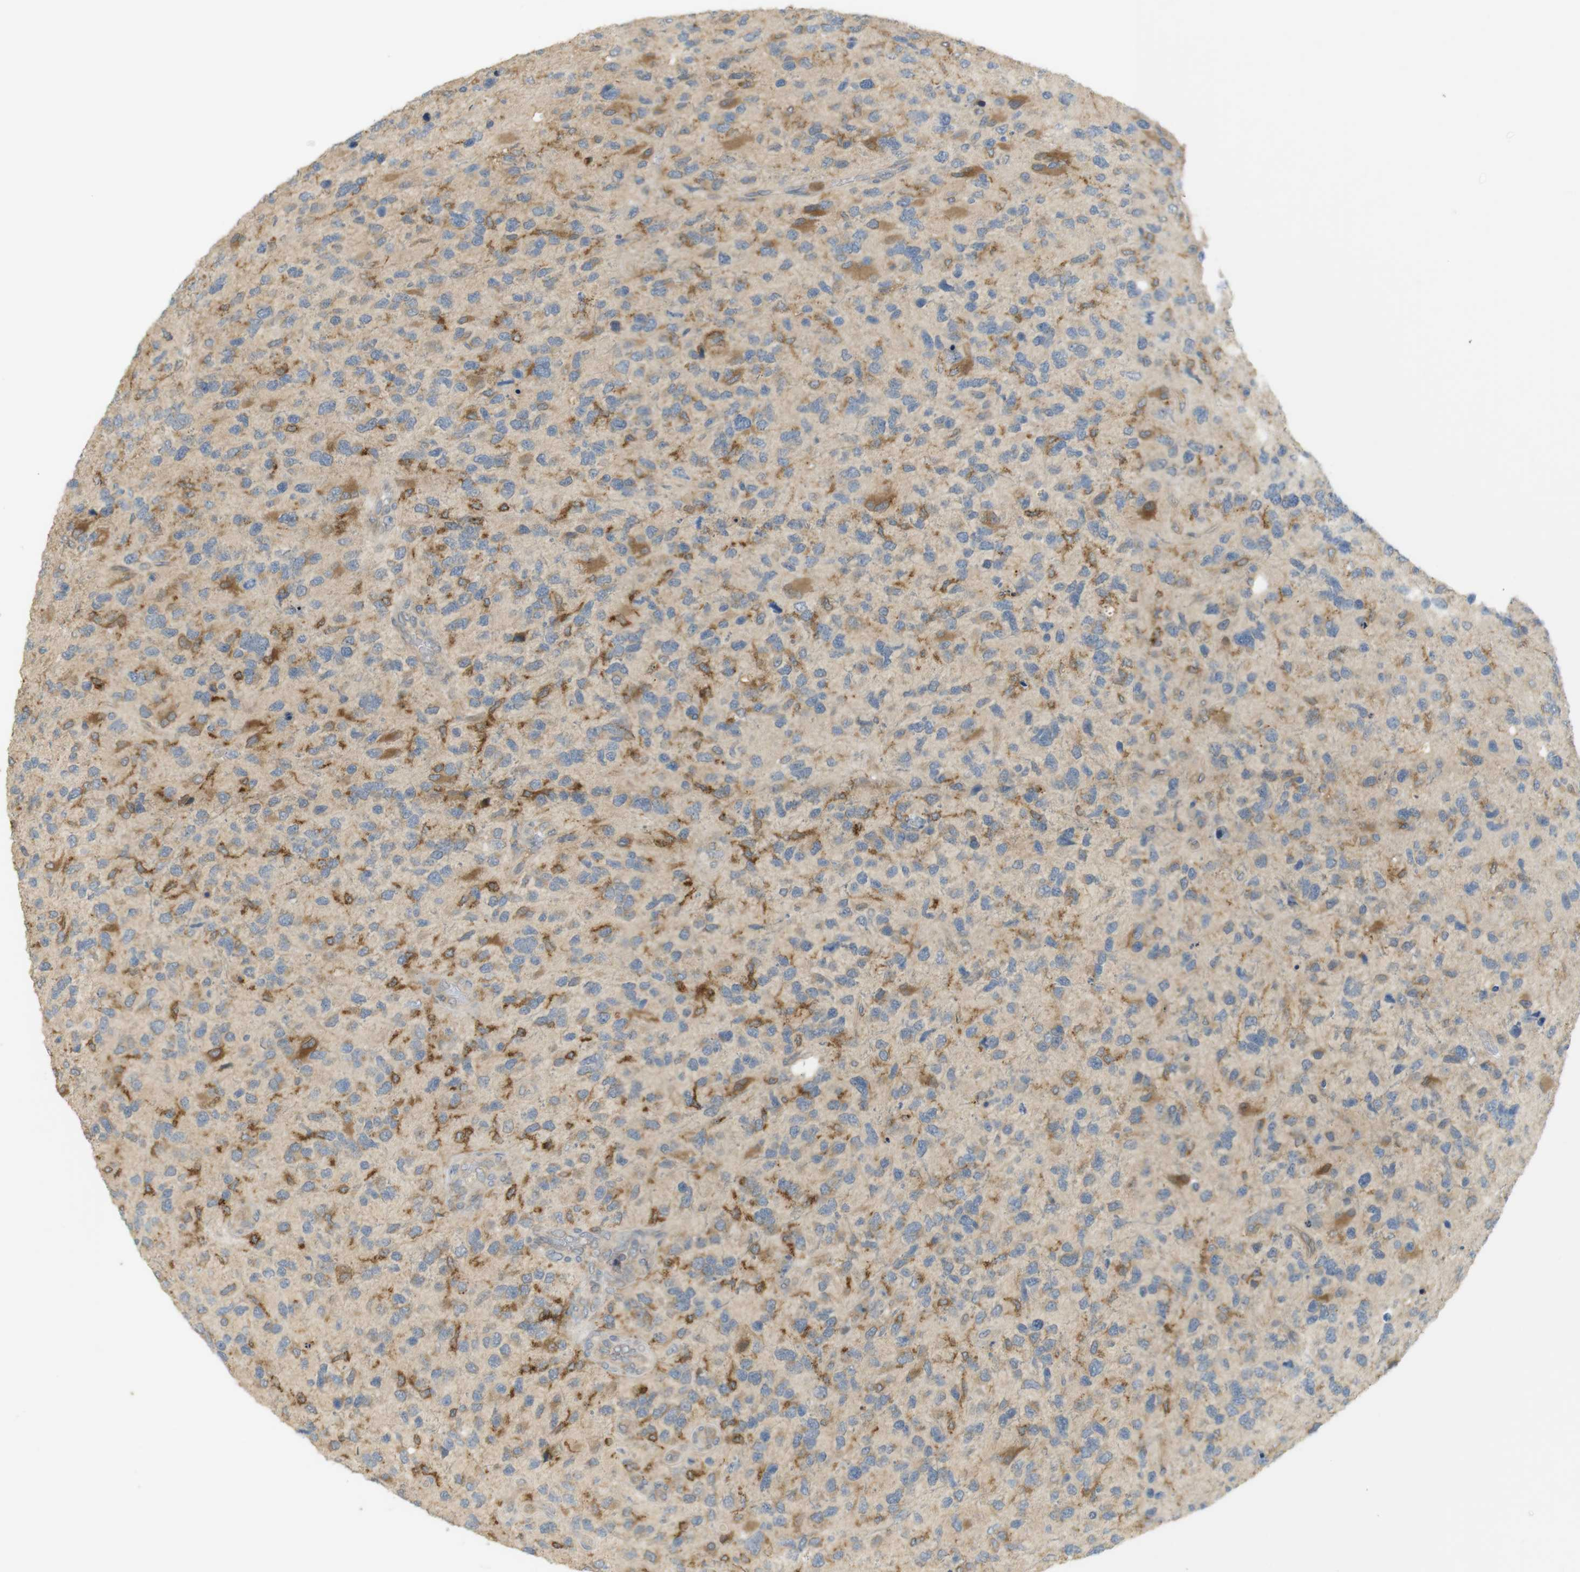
{"staining": {"intensity": "moderate", "quantity": "25%-75%", "location": "cytoplasmic/membranous"}, "tissue": "glioma", "cell_type": "Tumor cells", "image_type": "cancer", "snomed": [{"axis": "morphology", "description": "Glioma, malignant, High grade"}, {"axis": "topography", "description": "Brain"}], "caption": "A high-resolution histopathology image shows immunohistochemistry staining of high-grade glioma (malignant), which shows moderate cytoplasmic/membranous positivity in about 25%-75% of tumor cells.", "gene": "CLRN3", "patient": {"sex": "female", "age": 58}}